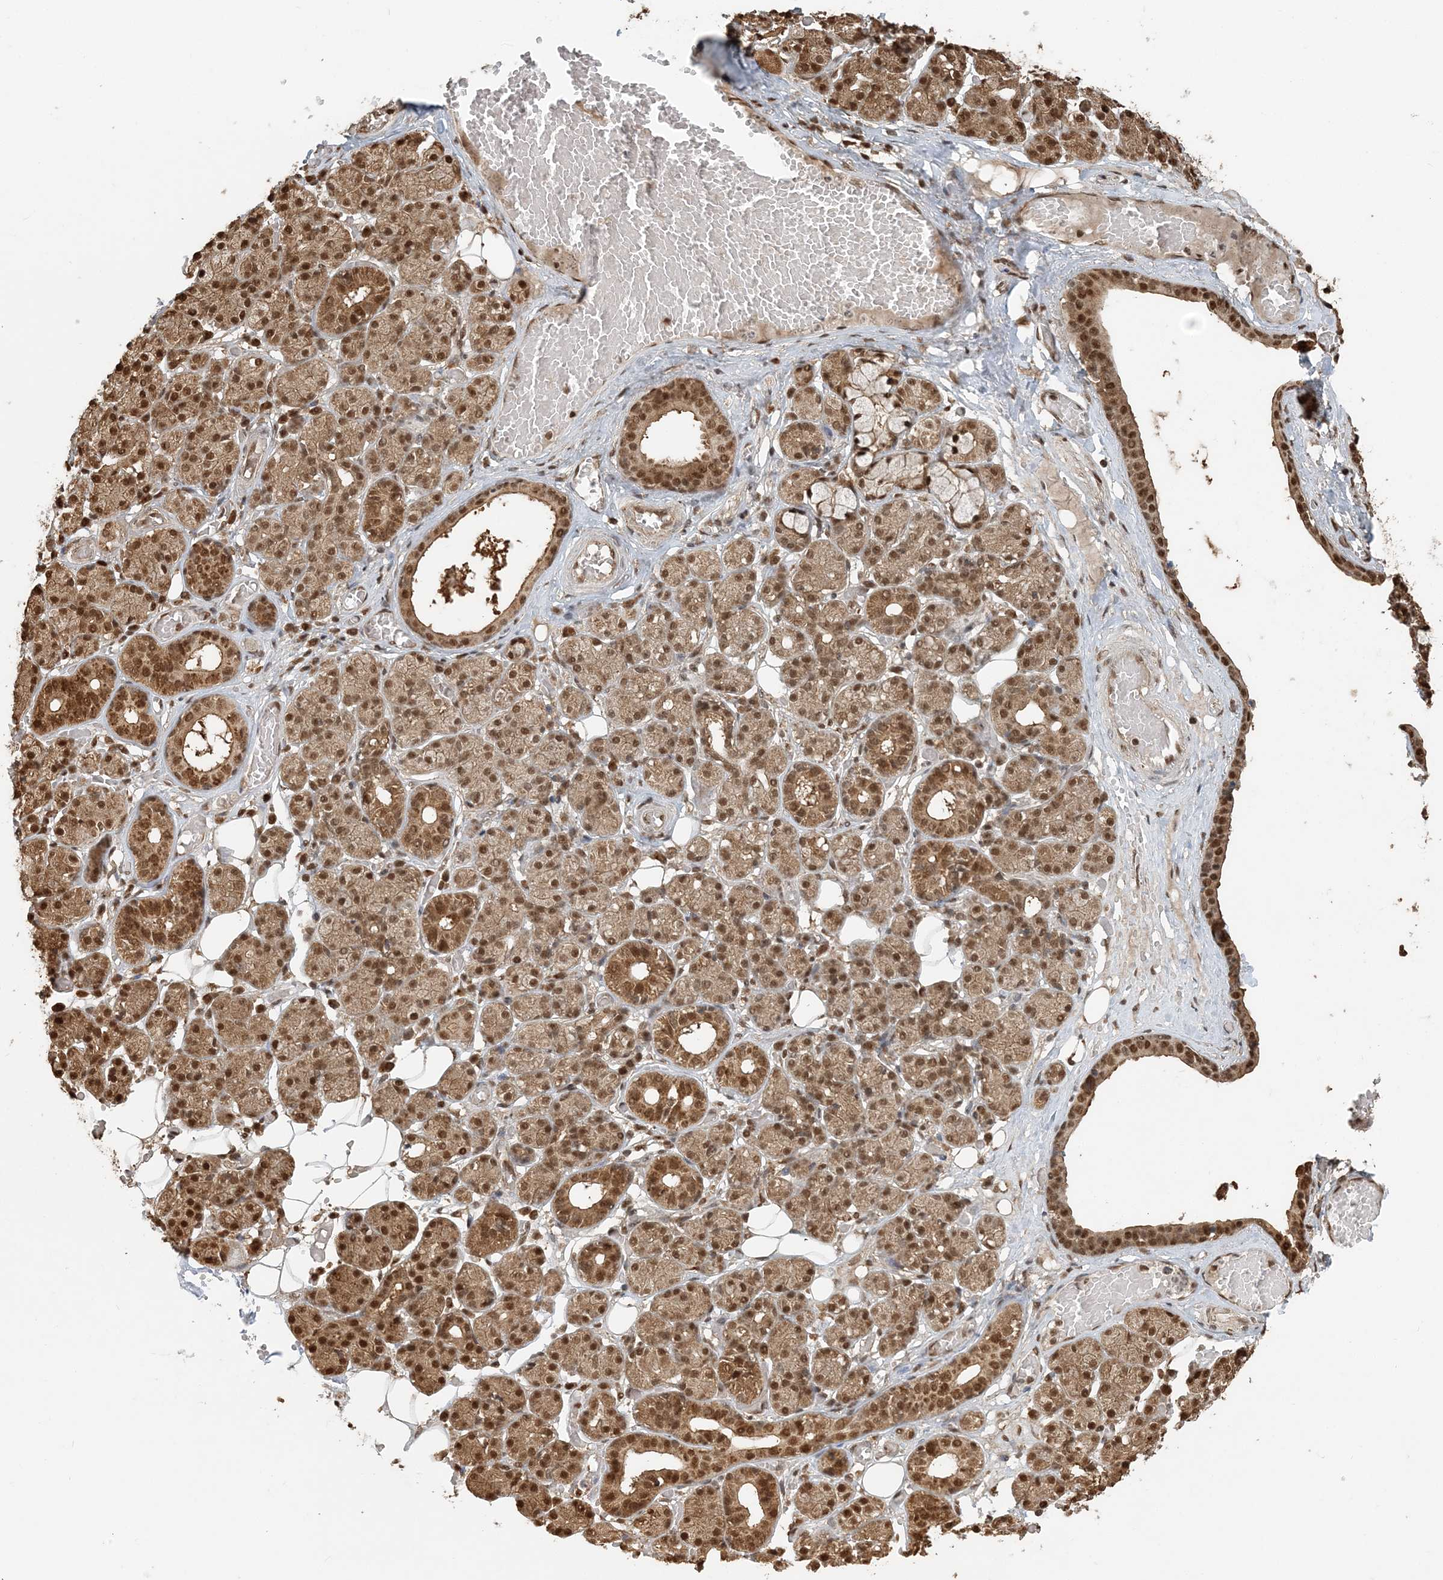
{"staining": {"intensity": "strong", "quantity": ">75%", "location": "cytoplasmic/membranous,nuclear"}, "tissue": "salivary gland", "cell_type": "Glandular cells", "image_type": "normal", "snomed": [{"axis": "morphology", "description": "Normal tissue, NOS"}, {"axis": "topography", "description": "Salivary gland"}], "caption": "Unremarkable salivary gland was stained to show a protein in brown. There is high levels of strong cytoplasmic/membranous,nuclear positivity in approximately >75% of glandular cells. Using DAB (3,3'-diaminobenzidine) (brown) and hematoxylin (blue) stains, captured at high magnification using brightfield microscopy.", "gene": "ARHGAP35", "patient": {"sex": "male", "age": 63}}